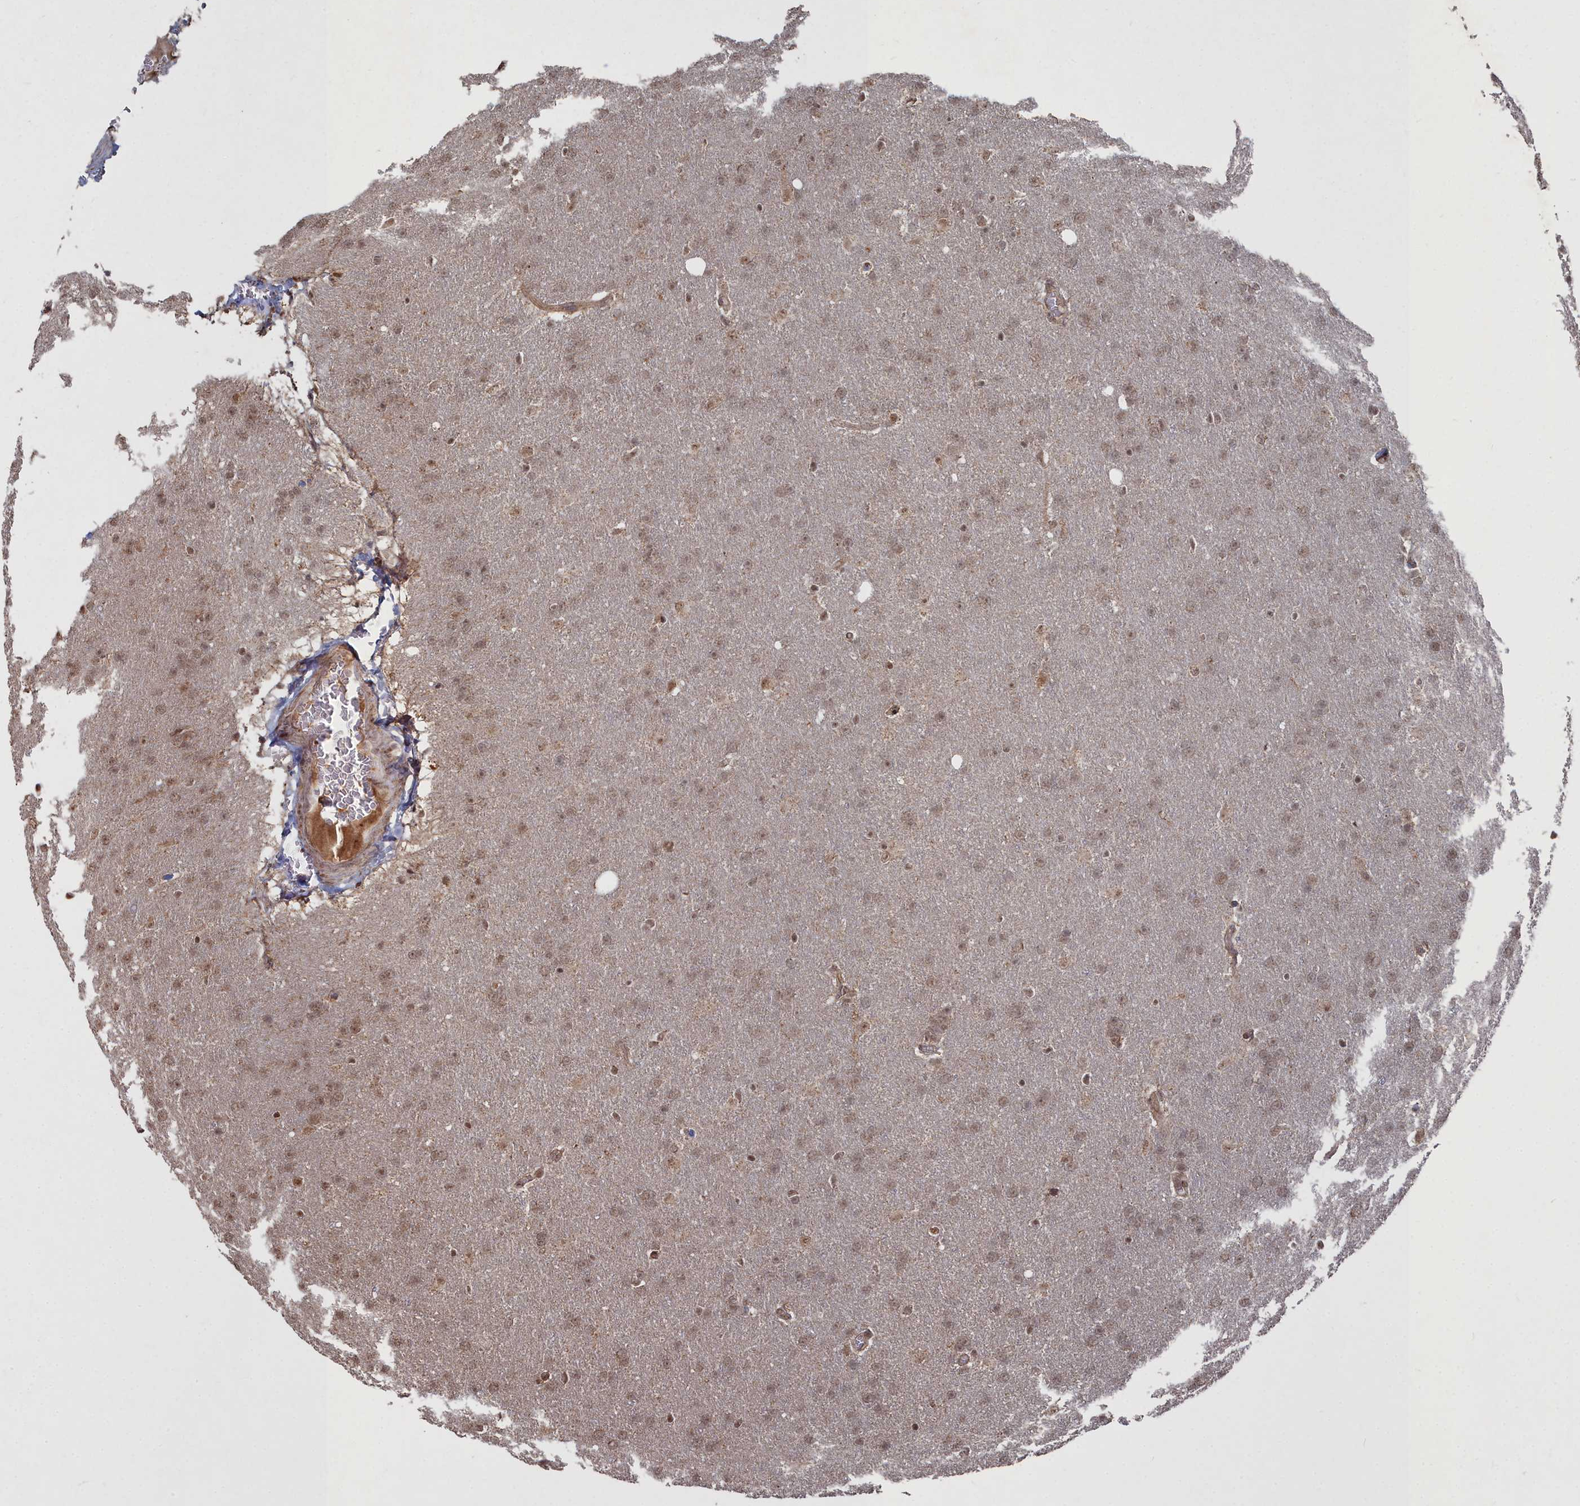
{"staining": {"intensity": "weak", "quantity": "25%-75%", "location": "cytoplasmic/membranous,nuclear"}, "tissue": "glioma", "cell_type": "Tumor cells", "image_type": "cancer", "snomed": [{"axis": "morphology", "description": "Glioma, malignant, Low grade"}, {"axis": "topography", "description": "Brain"}], "caption": "Human glioma stained with a protein marker reveals weak staining in tumor cells.", "gene": "CCNP", "patient": {"sex": "female", "age": 32}}